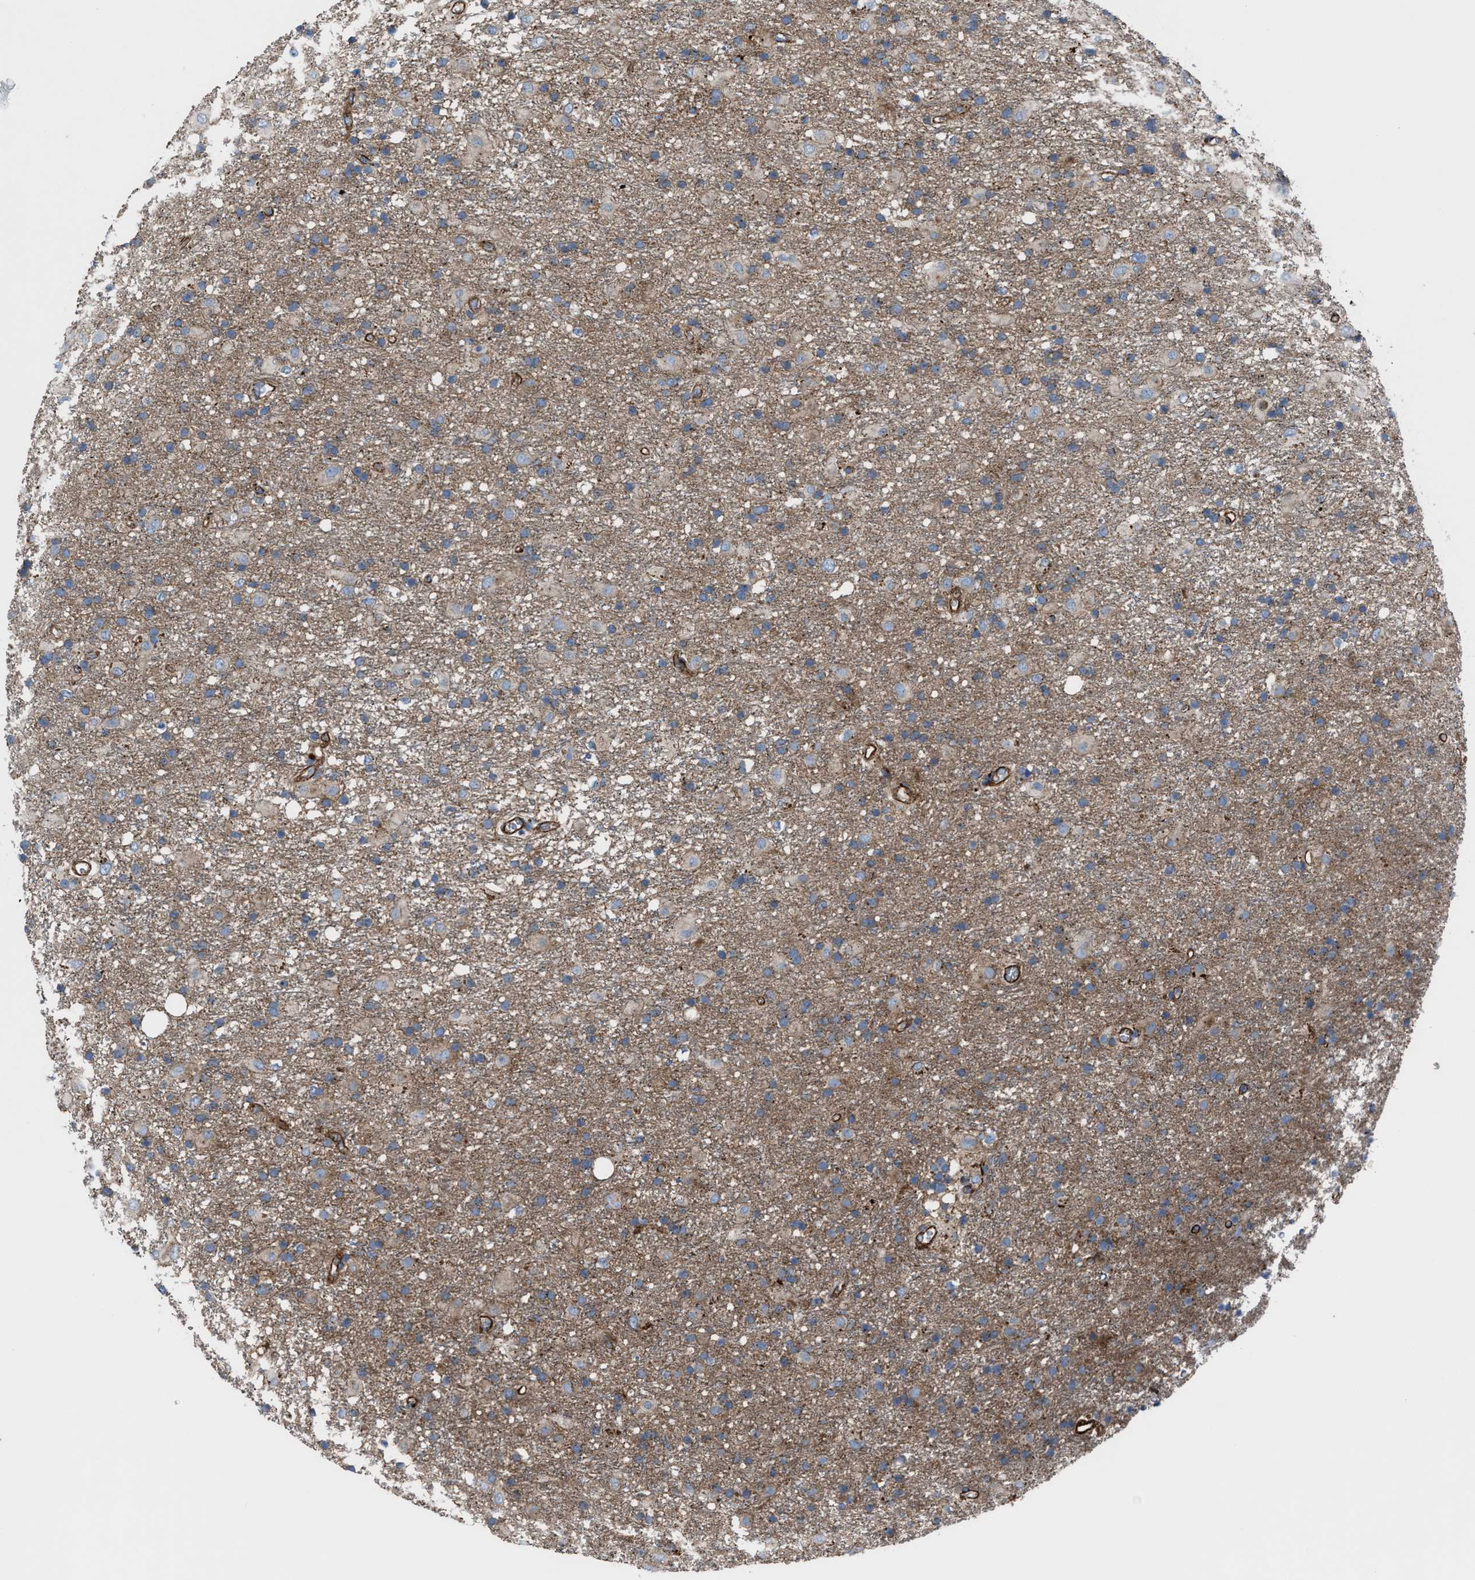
{"staining": {"intensity": "weak", "quantity": "25%-75%", "location": "cytoplasmic/membranous"}, "tissue": "glioma", "cell_type": "Tumor cells", "image_type": "cancer", "snomed": [{"axis": "morphology", "description": "Glioma, malignant, Low grade"}, {"axis": "topography", "description": "Brain"}], "caption": "A high-resolution micrograph shows immunohistochemistry (IHC) staining of malignant glioma (low-grade), which demonstrates weak cytoplasmic/membranous staining in approximately 25%-75% of tumor cells.", "gene": "AGPAT2", "patient": {"sex": "male", "age": 65}}